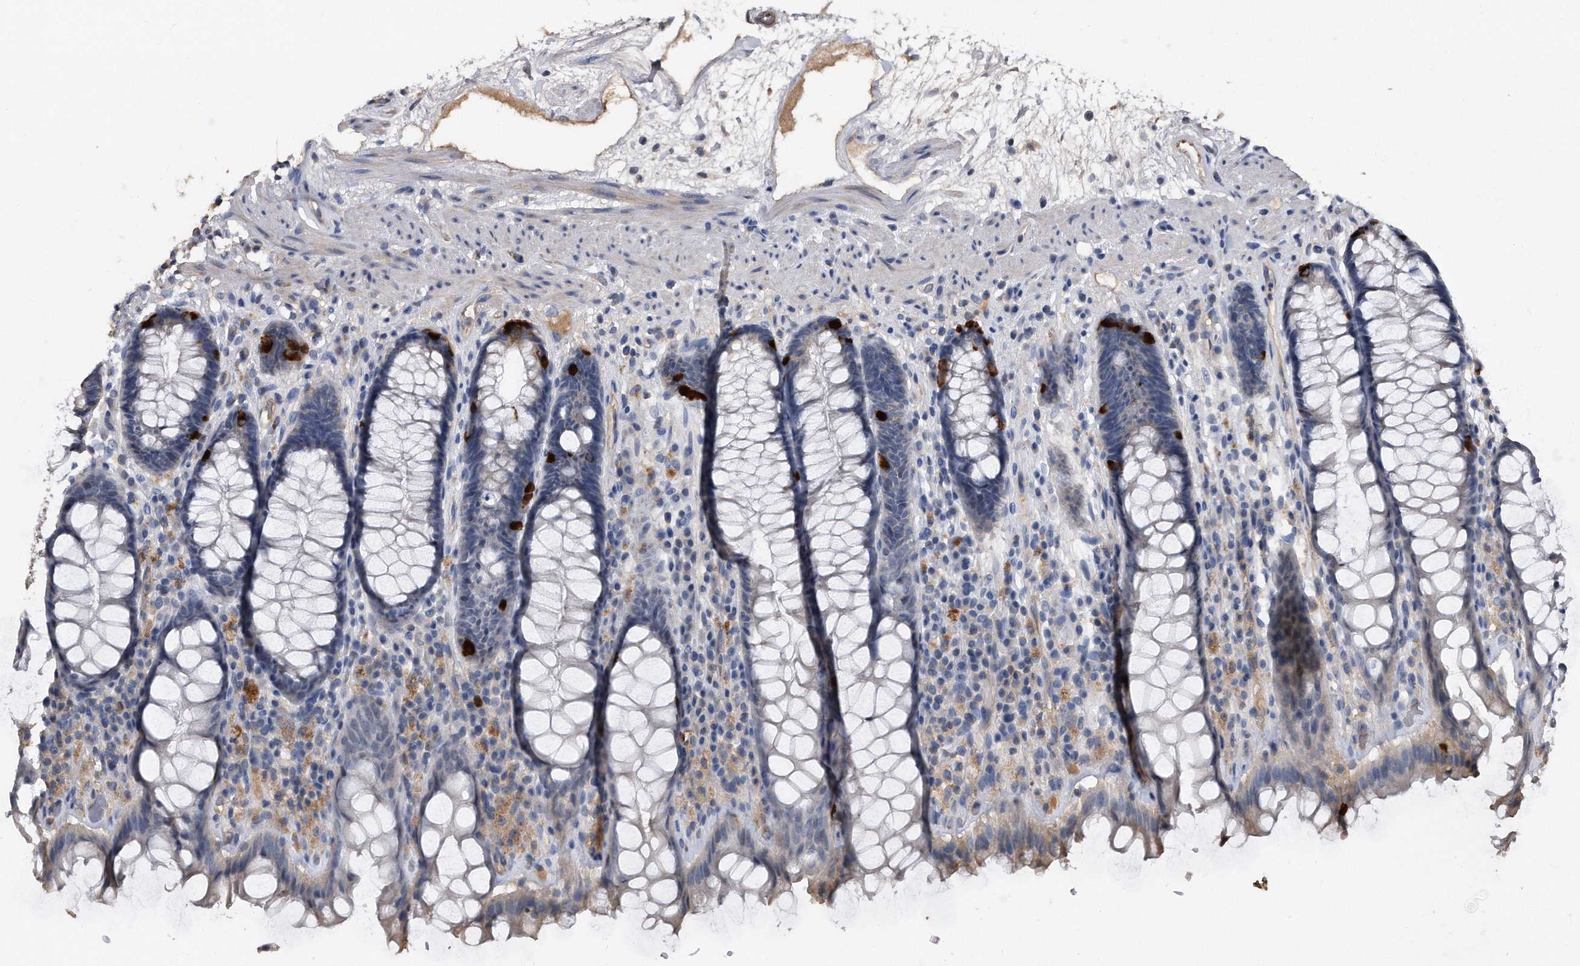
{"staining": {"intensity": "strong", "quantity": "<25%", "location": "cytoplasmic/membranous"}, "tissue": "rectum", "cell_type": "Glandular cells", "image_type": "normal", "snomed": [{"axis": "morphology", "description": "Normal tissue, NOS"}, {"axis": "topography", "description": "Rectum"}], "caption": "Immunohistochemical staining of unremarkable human rectum demonstrates strong cytoplasmic/membranous protein expression in approximately <25% of glandular cells.", "gene": "KCND3", "patient": {"sex": "male", "age": 64}}